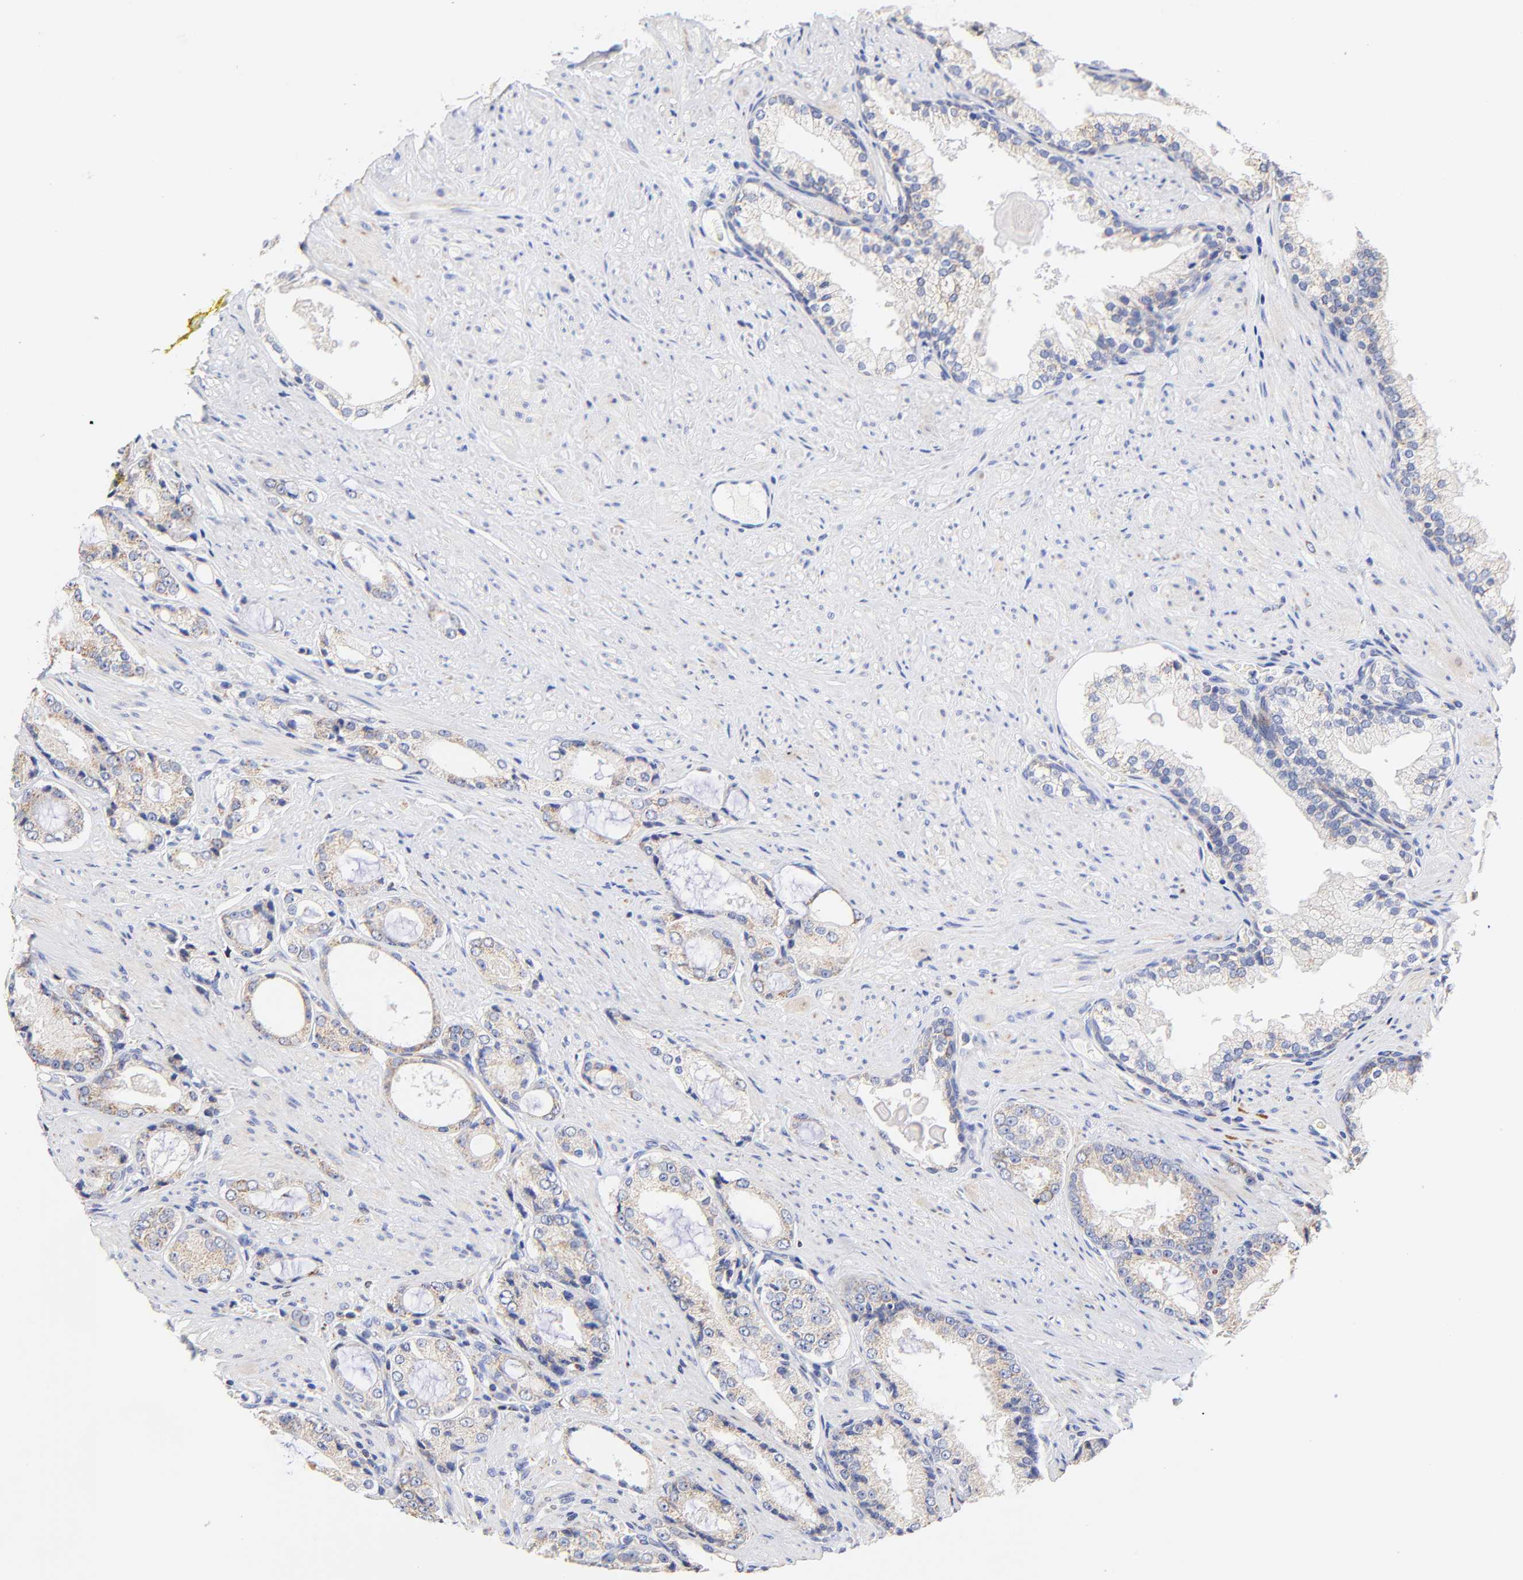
{"staining": {"intensity": "weak", "quantity": "25%-75%", "location": "cytoplasmic/membranous"}, "tissue": "prostate cancer", "cell_type": "Tumor cells", "image_type": "cancer", "snomed": [{"axis": "morphology", "description": "Adenocarcinoma, Medium grade"}, {"axis": "topography", "description": "Prostate"}], "caption": "This image shows immunohistochemistry staining of prostate cancer (medium-grade adenocarcinoma), with low weak cytoplasmic/membranous staining in about 25%-75% of tumor cells.", "gene": "ATP5F1D", "patient": {"sex": "male", "age": 60}}